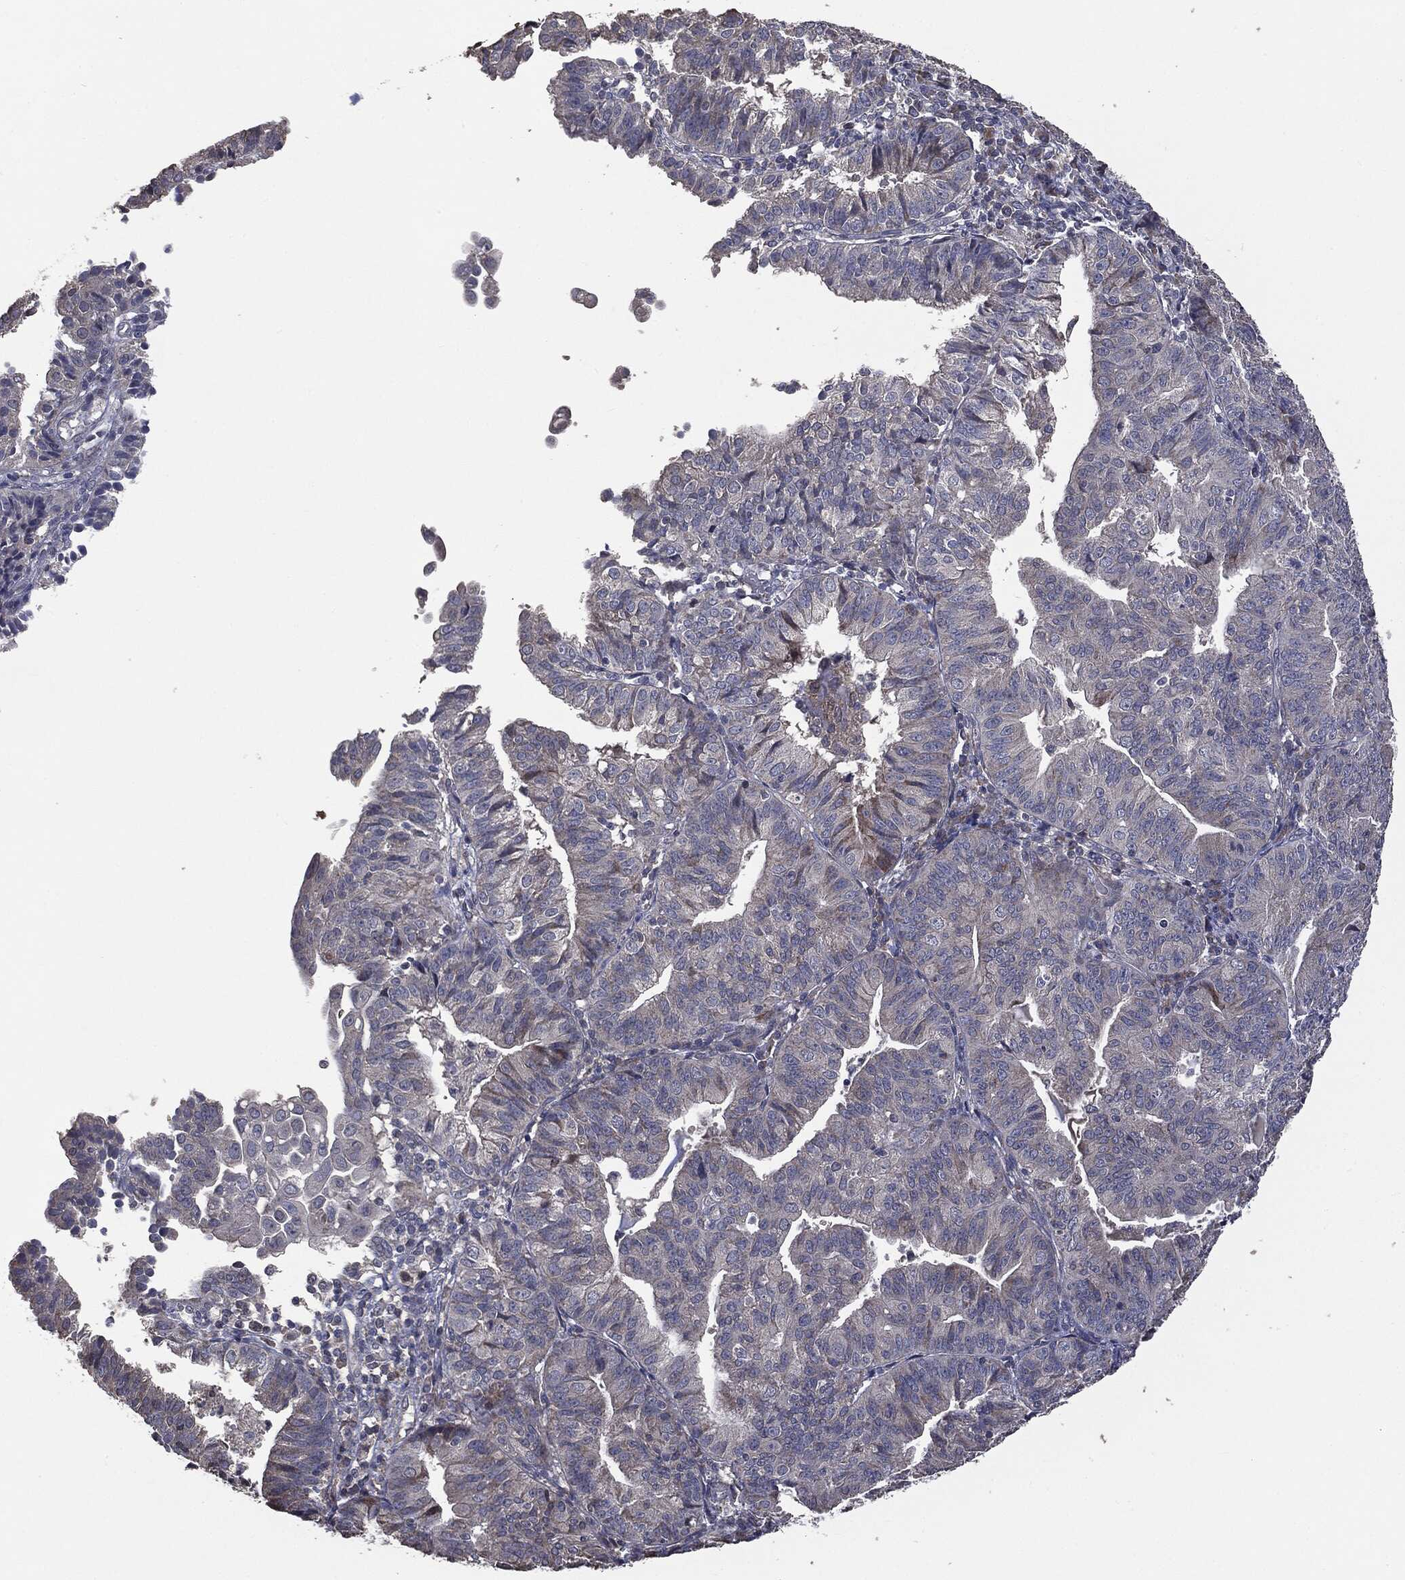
{"staining": {"intensity": "weak", "quantity": "<25%", "location": "cytoplasmic/membranous"}, "tissue": "endometrial cancer", "cell_type": "Tumor cells", "image_type": "cancer", "snomed": [{"axis": "morphology", "description": "Adenocarcinoma, NOS"}, {"axis": "topography", "description": "Endometrium"}], "caption": "DAB (3,3'-diaminobenzidine) immunohistochemical staining of adenocarcinoma (endometrial) displays no significant positivity in tumor cells. (DAB (3,3'-diaminobenzidine) immunohistochemistry (IHC) visualized using brightfield microscopy, high magnification).", "gene": "MTOR", "patient": {"sex": "female", "age": 56}}